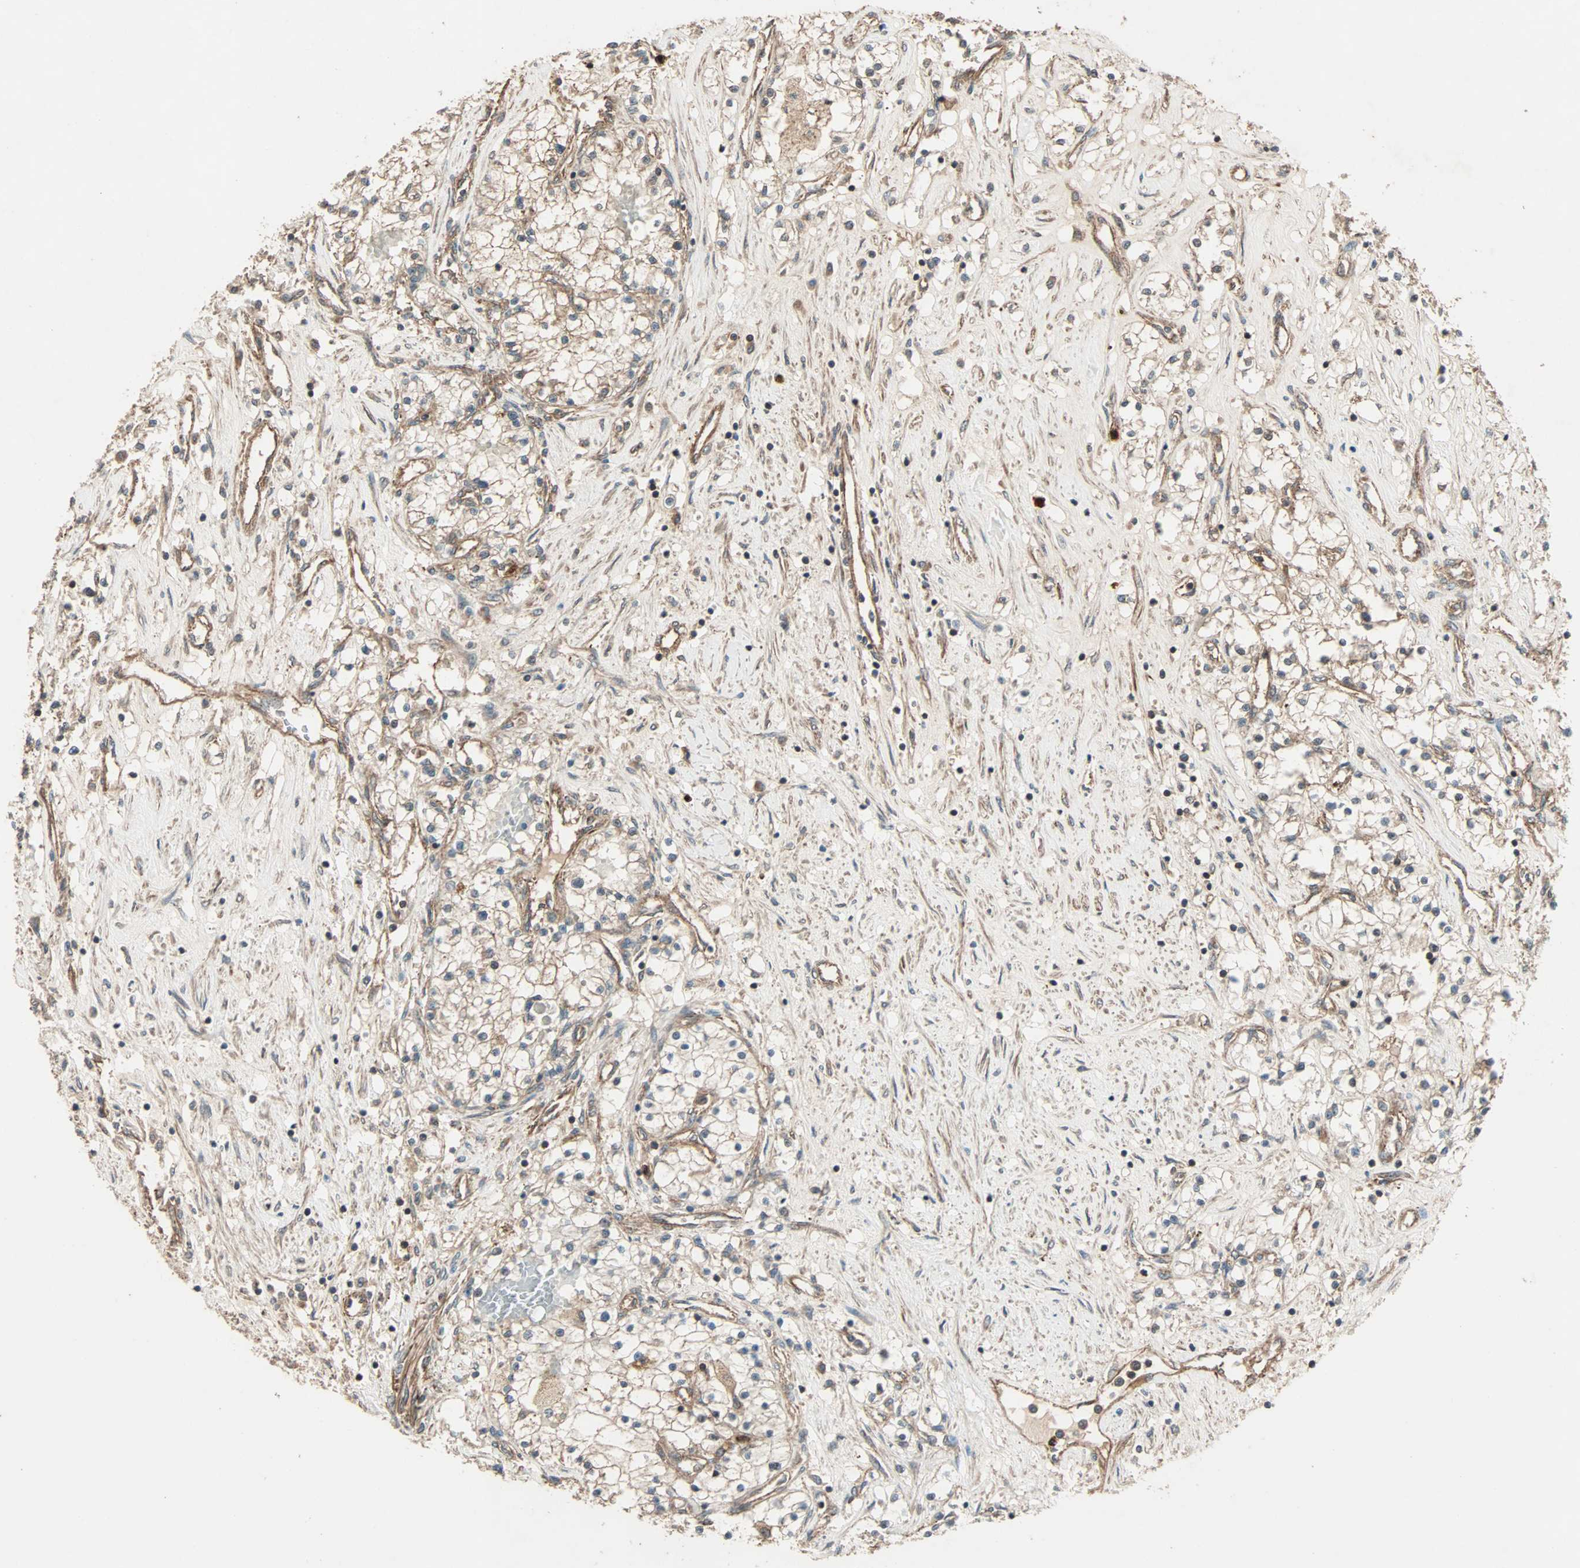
{"staining": {"intensity": "moderate", "quantity": "25%-75%", "location": "cytoplasmic/membranous"}, "tissue": "renal cancer", "cell_type": "Tumor cells", "image_type": "cancer", "snomed": [{"axis": "morphology", "description": "Adenocarcinoma, NOS"}, {"axis": "topography", "description": "Kidney"}], "caption": "Immunohistochemical staining of human renal cancer shows medium levels of moderate cytoplasmic/membranous positivity in about 25%-75% of tumor cells. Nuclei are stained in blue.", "gene": "GCK", "patient": {"sex": "male", "age": 68}}